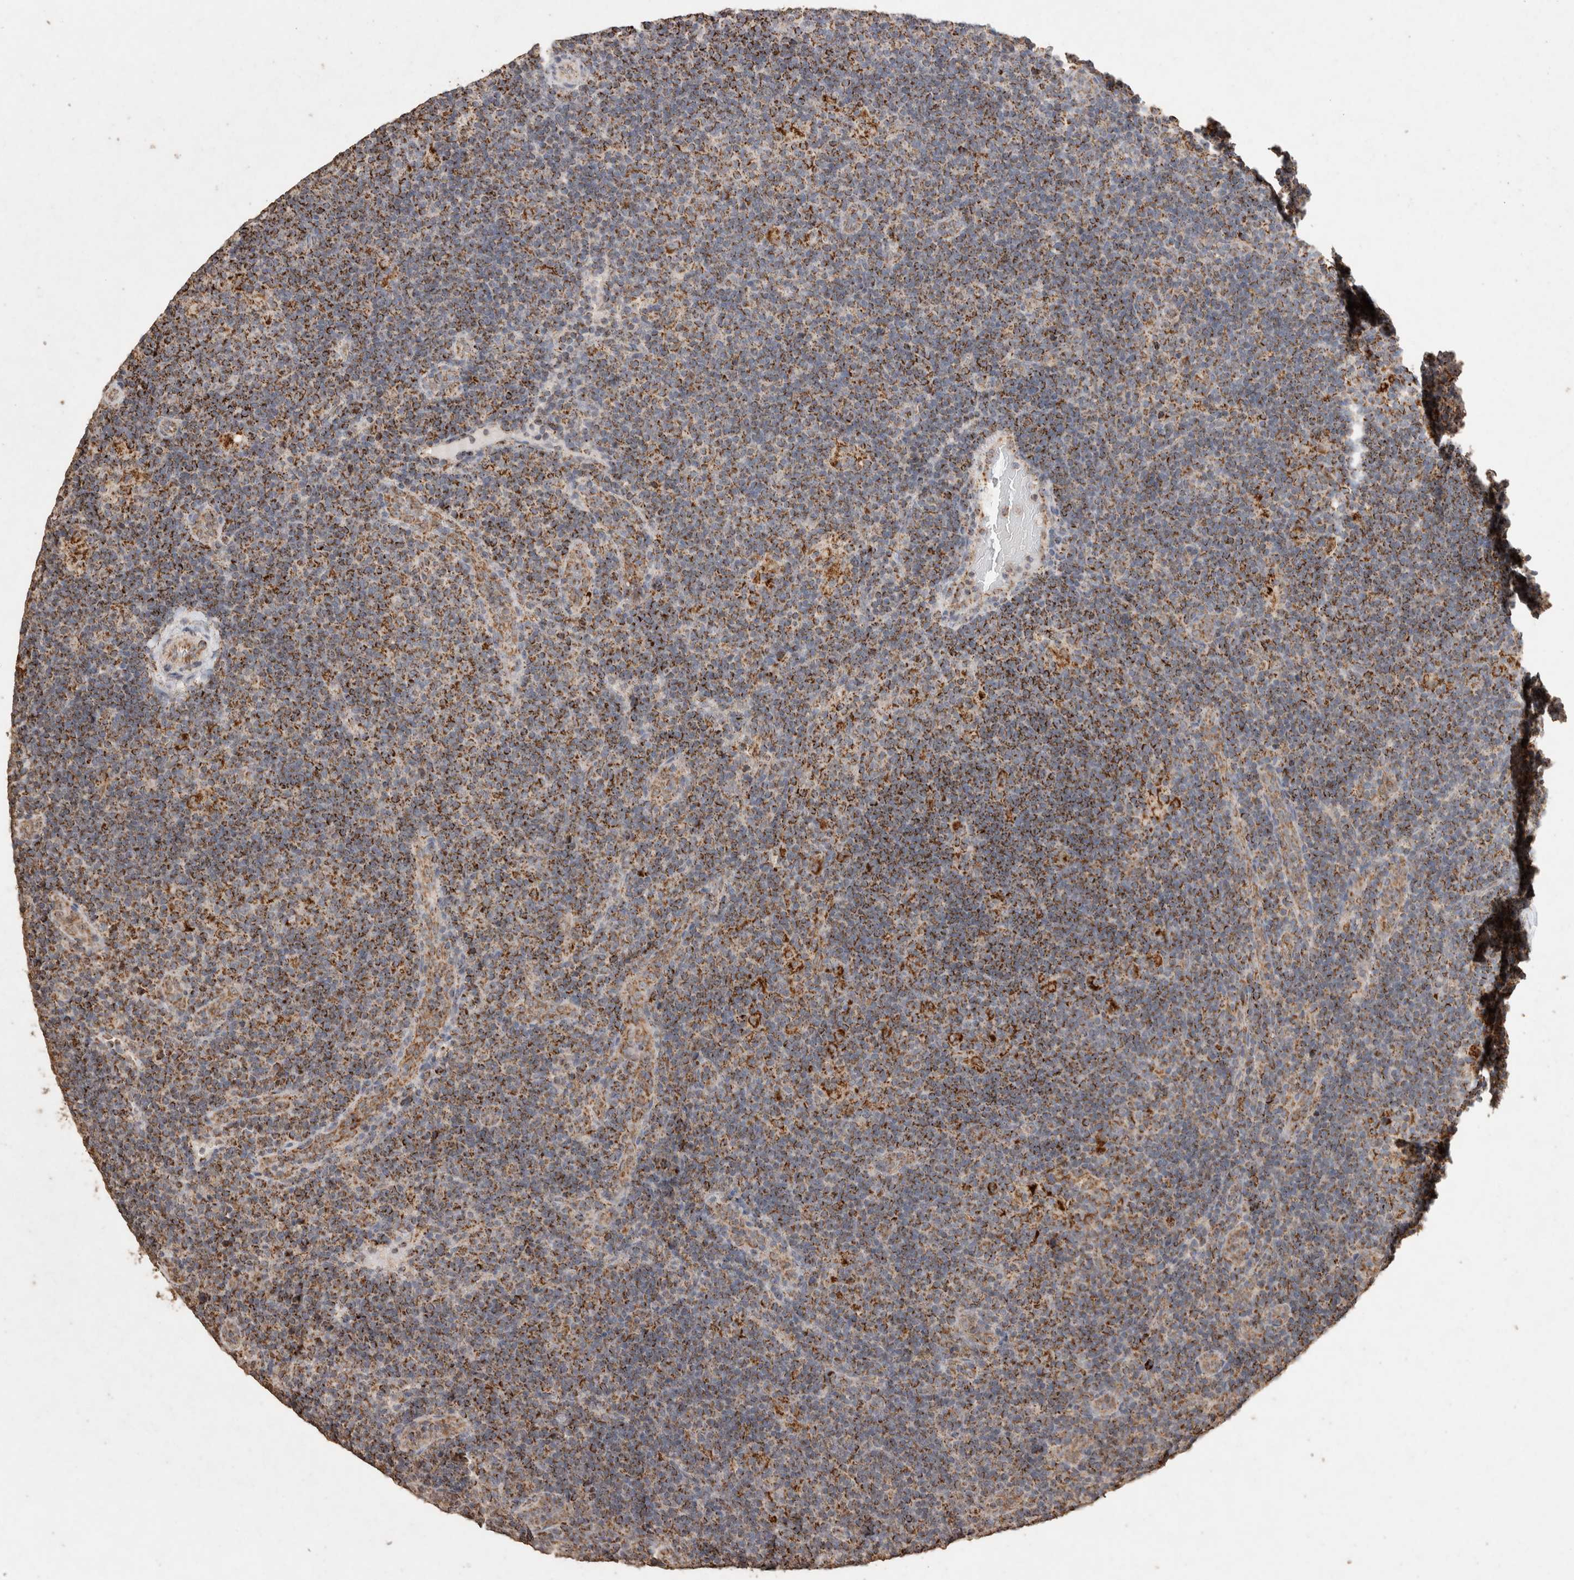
{"staining": {"intensity": "moderate", "quantity": ">75%", "location": "cytoplasmic/membranous"}, "tissue": "lymphoma", "cell_type": "Tumor cells", "image_type": "cancer", "snomed": [{"axis": "morphology", "description": "Hodgkin's disease, NOS"}, {"axis": "topography", "description": "Lymph node"}], "caption": "Immunohistochemistry (DAB) staining of lymphoma reveals moderate cytoplasmic/membranous protein staining in approximately >75% of tumor cells.", "gene": "ACADM", "patient": {"sex": "female", "age": 57}}